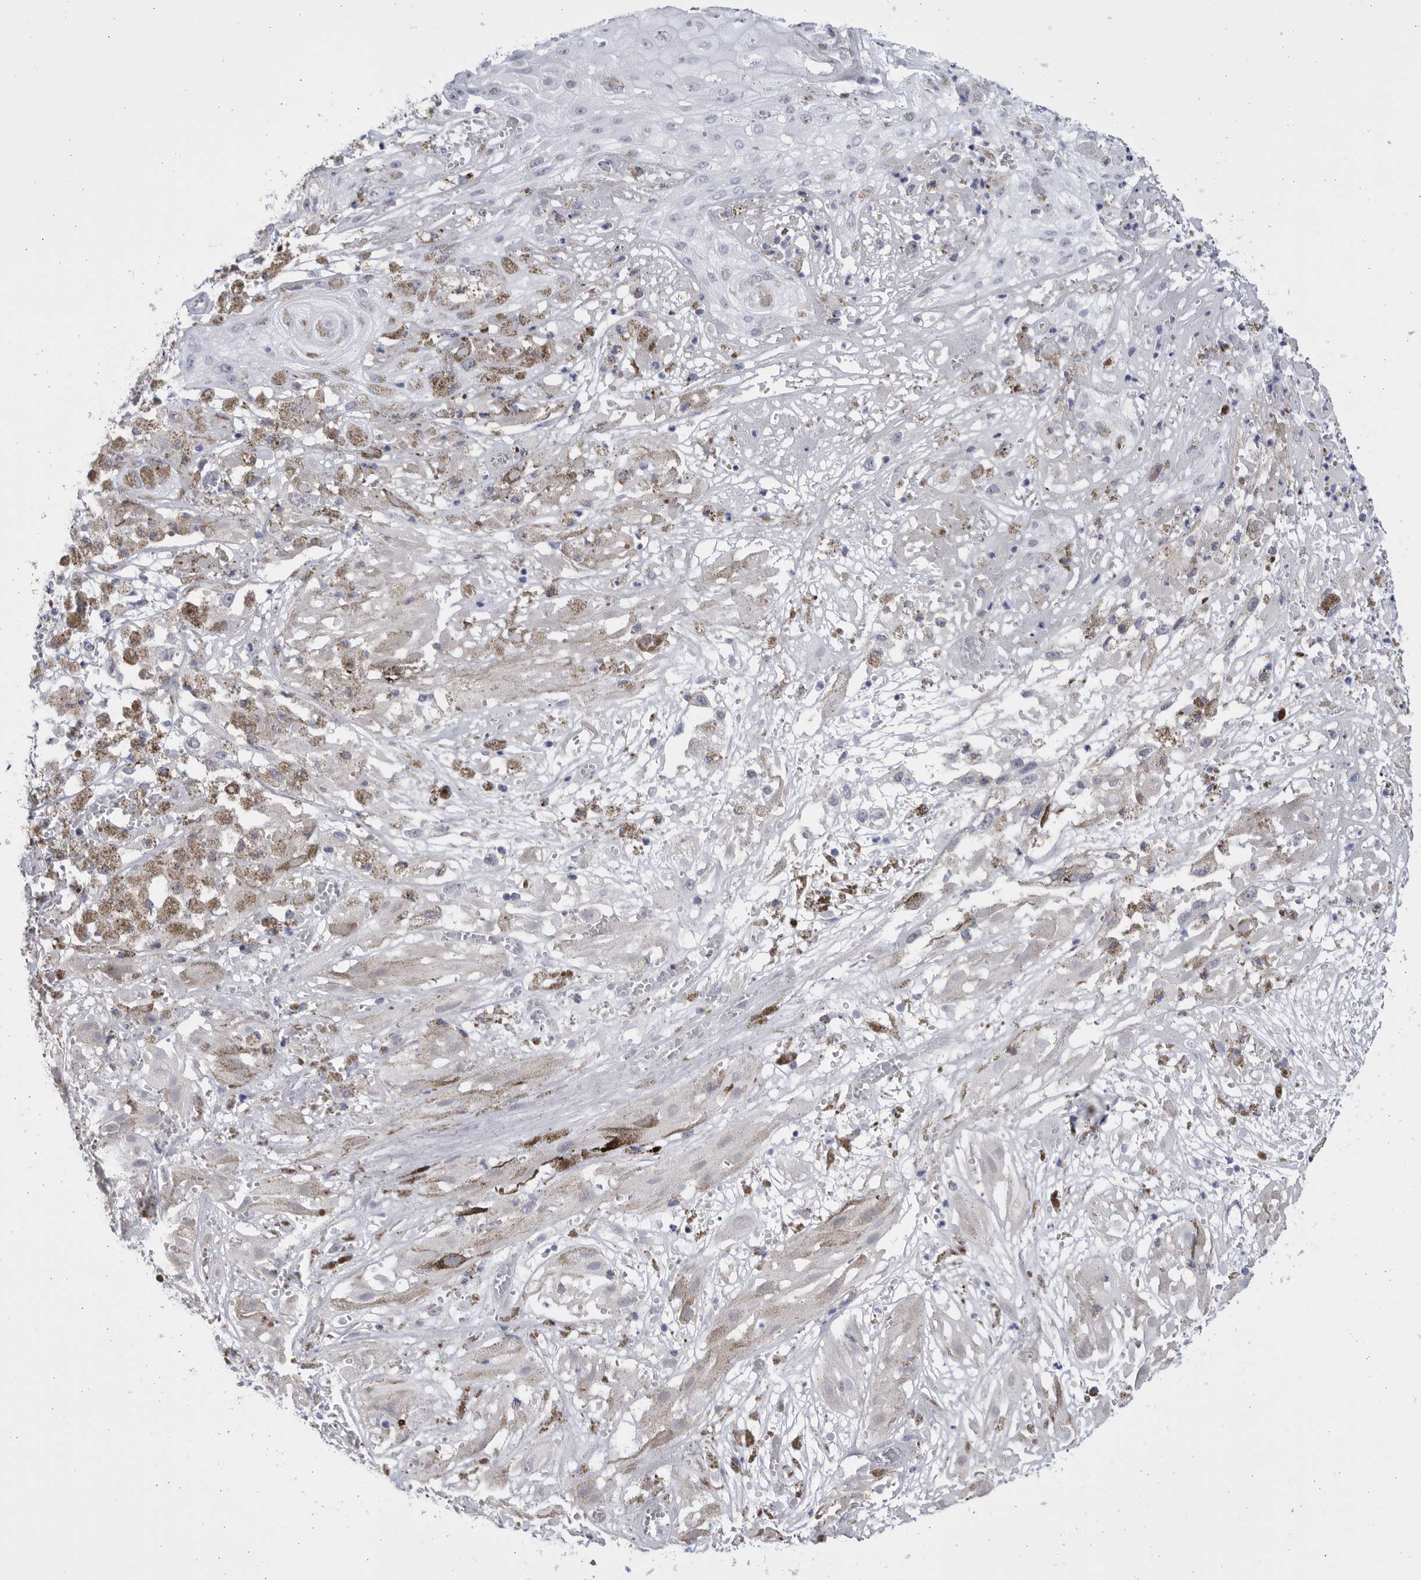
{"staining": {"intensity": "negative", "quantity": "none", "location": "none"}, "tissue": "melanoma", "cell_type": "Tumor cells", "image_type": "cancer", "snomed": [{"axis": "morphology", "description": "Malignant melanoma, NOS"}, {"axis": "topography", "description": "Skin"}], "caption": "Immunohistochemistry (IHC) image of human malignant melanoma stained for a protein (brown), which exhibits no staining in tumor cells.", "gene": "CCDC181", "patient": {"sex": "male", "age": 88}}